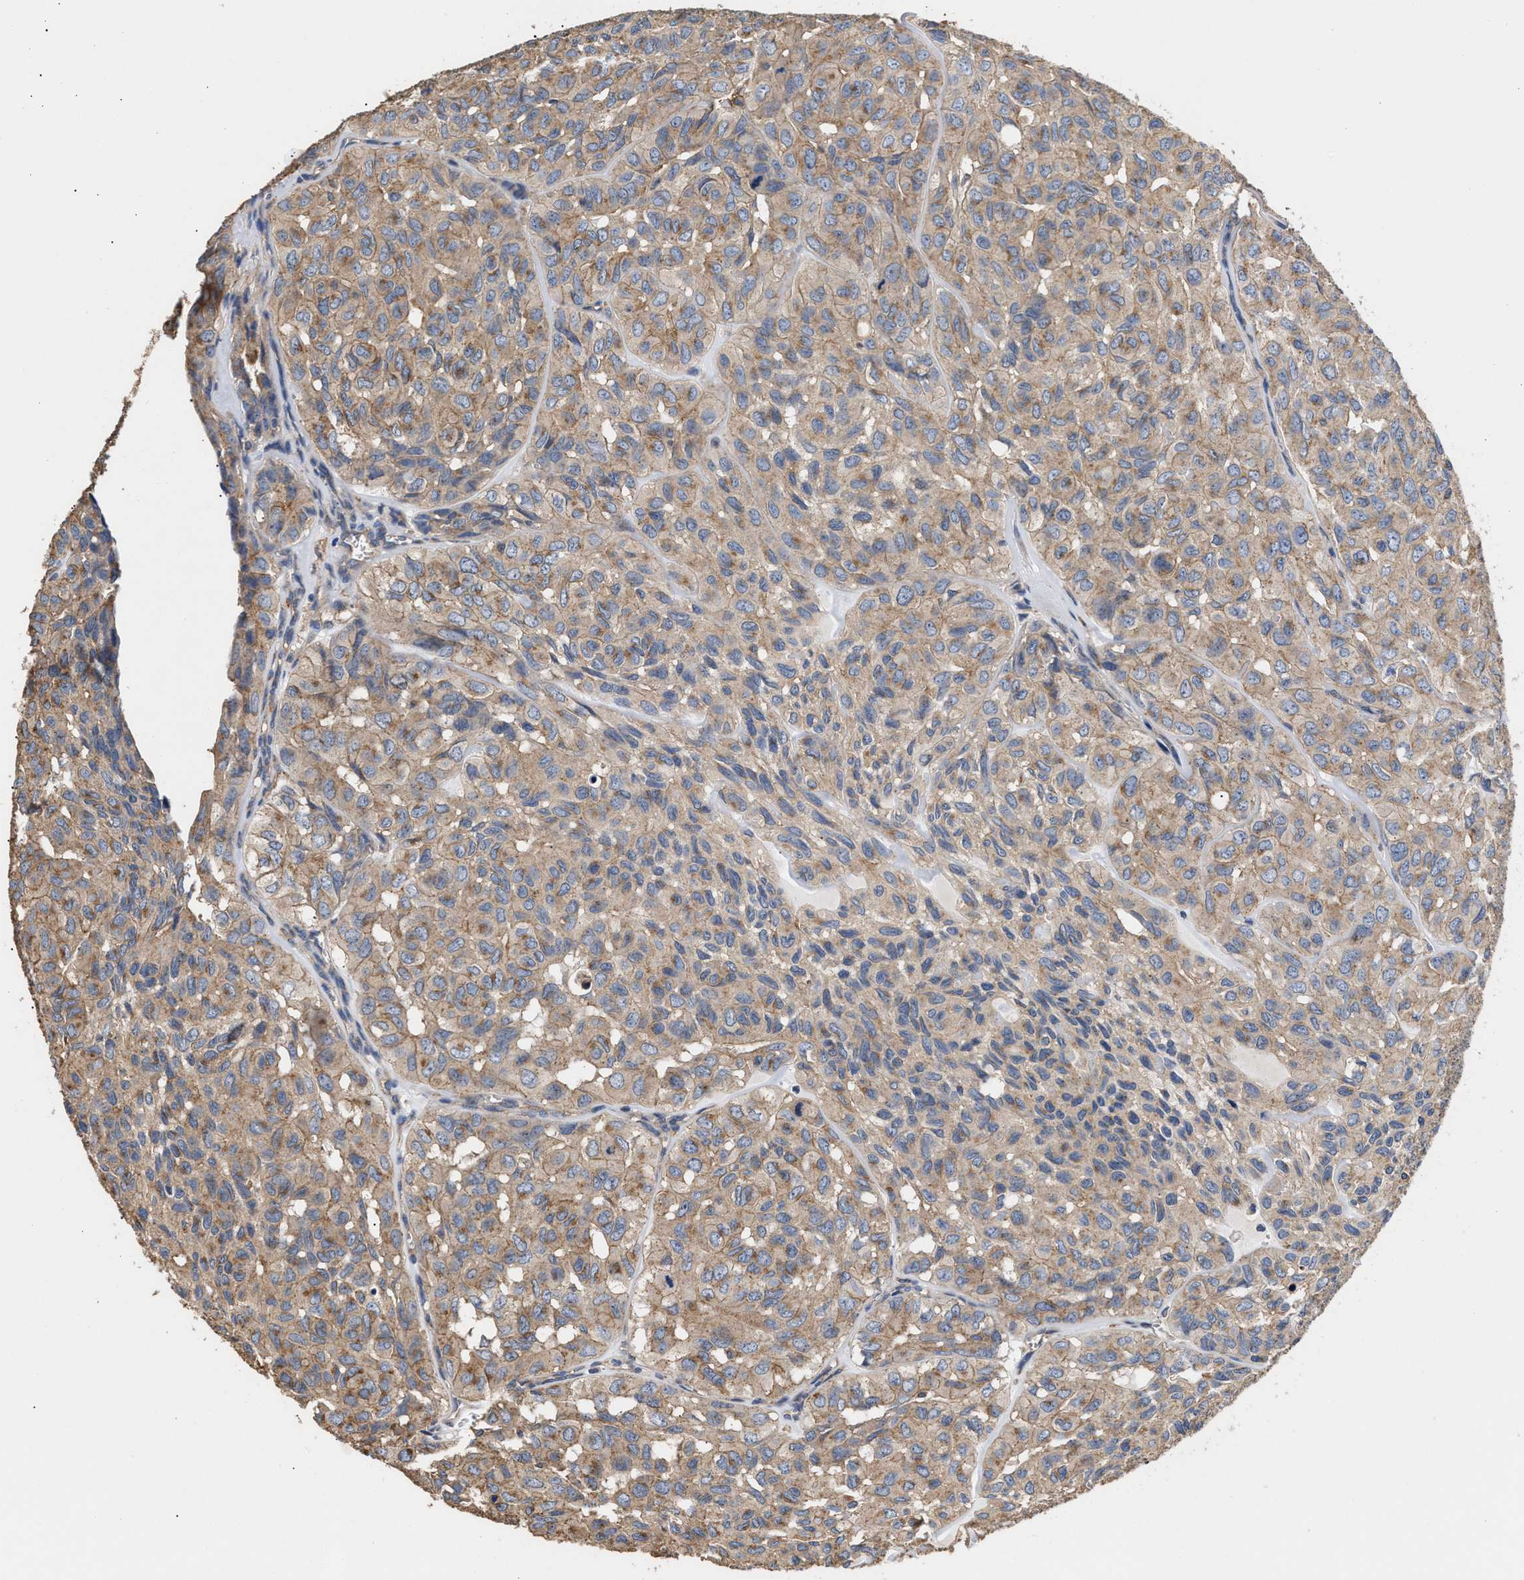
{"staining": {"intensity": "weak", "quantity": ">75%", "location": "cytoplasmic/membranous"}, "tissue": "head and neck cancer", "cell_type": "Tumor cells", "image_type": "cancer", "snomed": [{"axis": "morphology", "description": "Adenocarcinoma, NOS"}, {"axis": "topography", "description": "Salivary gland, NOS"}, {"axis": "topography", "description": "Head-Neck"}], "caption": "Weak cytoplasmic/membranous staining is seen in approximately >75% of tumor cells in head and neck cancer (adenocarcinoma).", "gene": "KLB", "patient": {"sex": "female", "age": 76}}